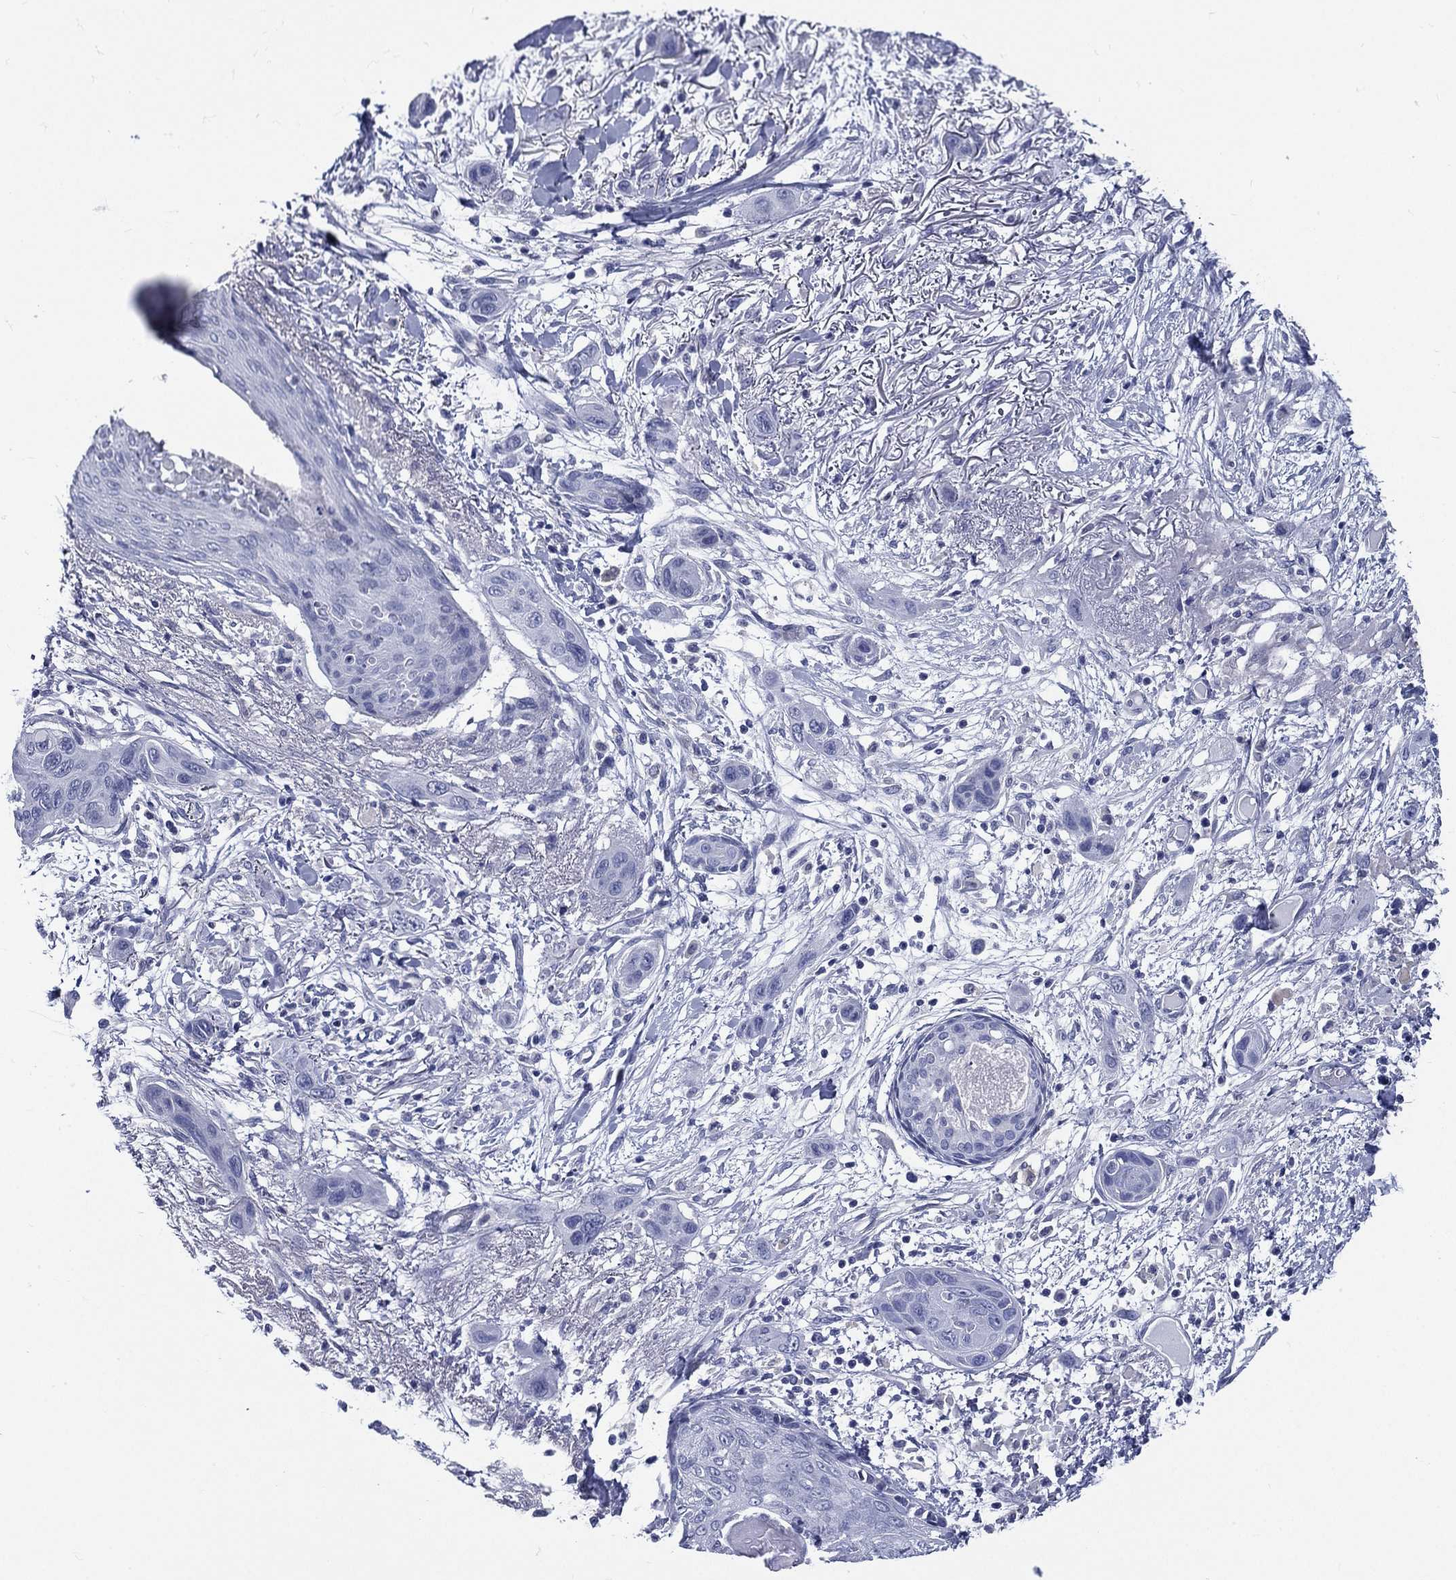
{"staining": {"intensity": "negative", "quantity": "none", "location": "none"}, "tissue": "skin cancer", "cell_type": "Tumor cells", "image_type": "cancer", "snomed": [{"axis": "morphology", "description": "Squamous cell carcinoma, NOS"}, {"axis": "topography", "description": "Skin"}], "caption": "There is no significant expression in tumor cells of squamous cell carcinoma (skin).", "gene": "DPYS", "patient": {"sex": "male", "age": 79}}